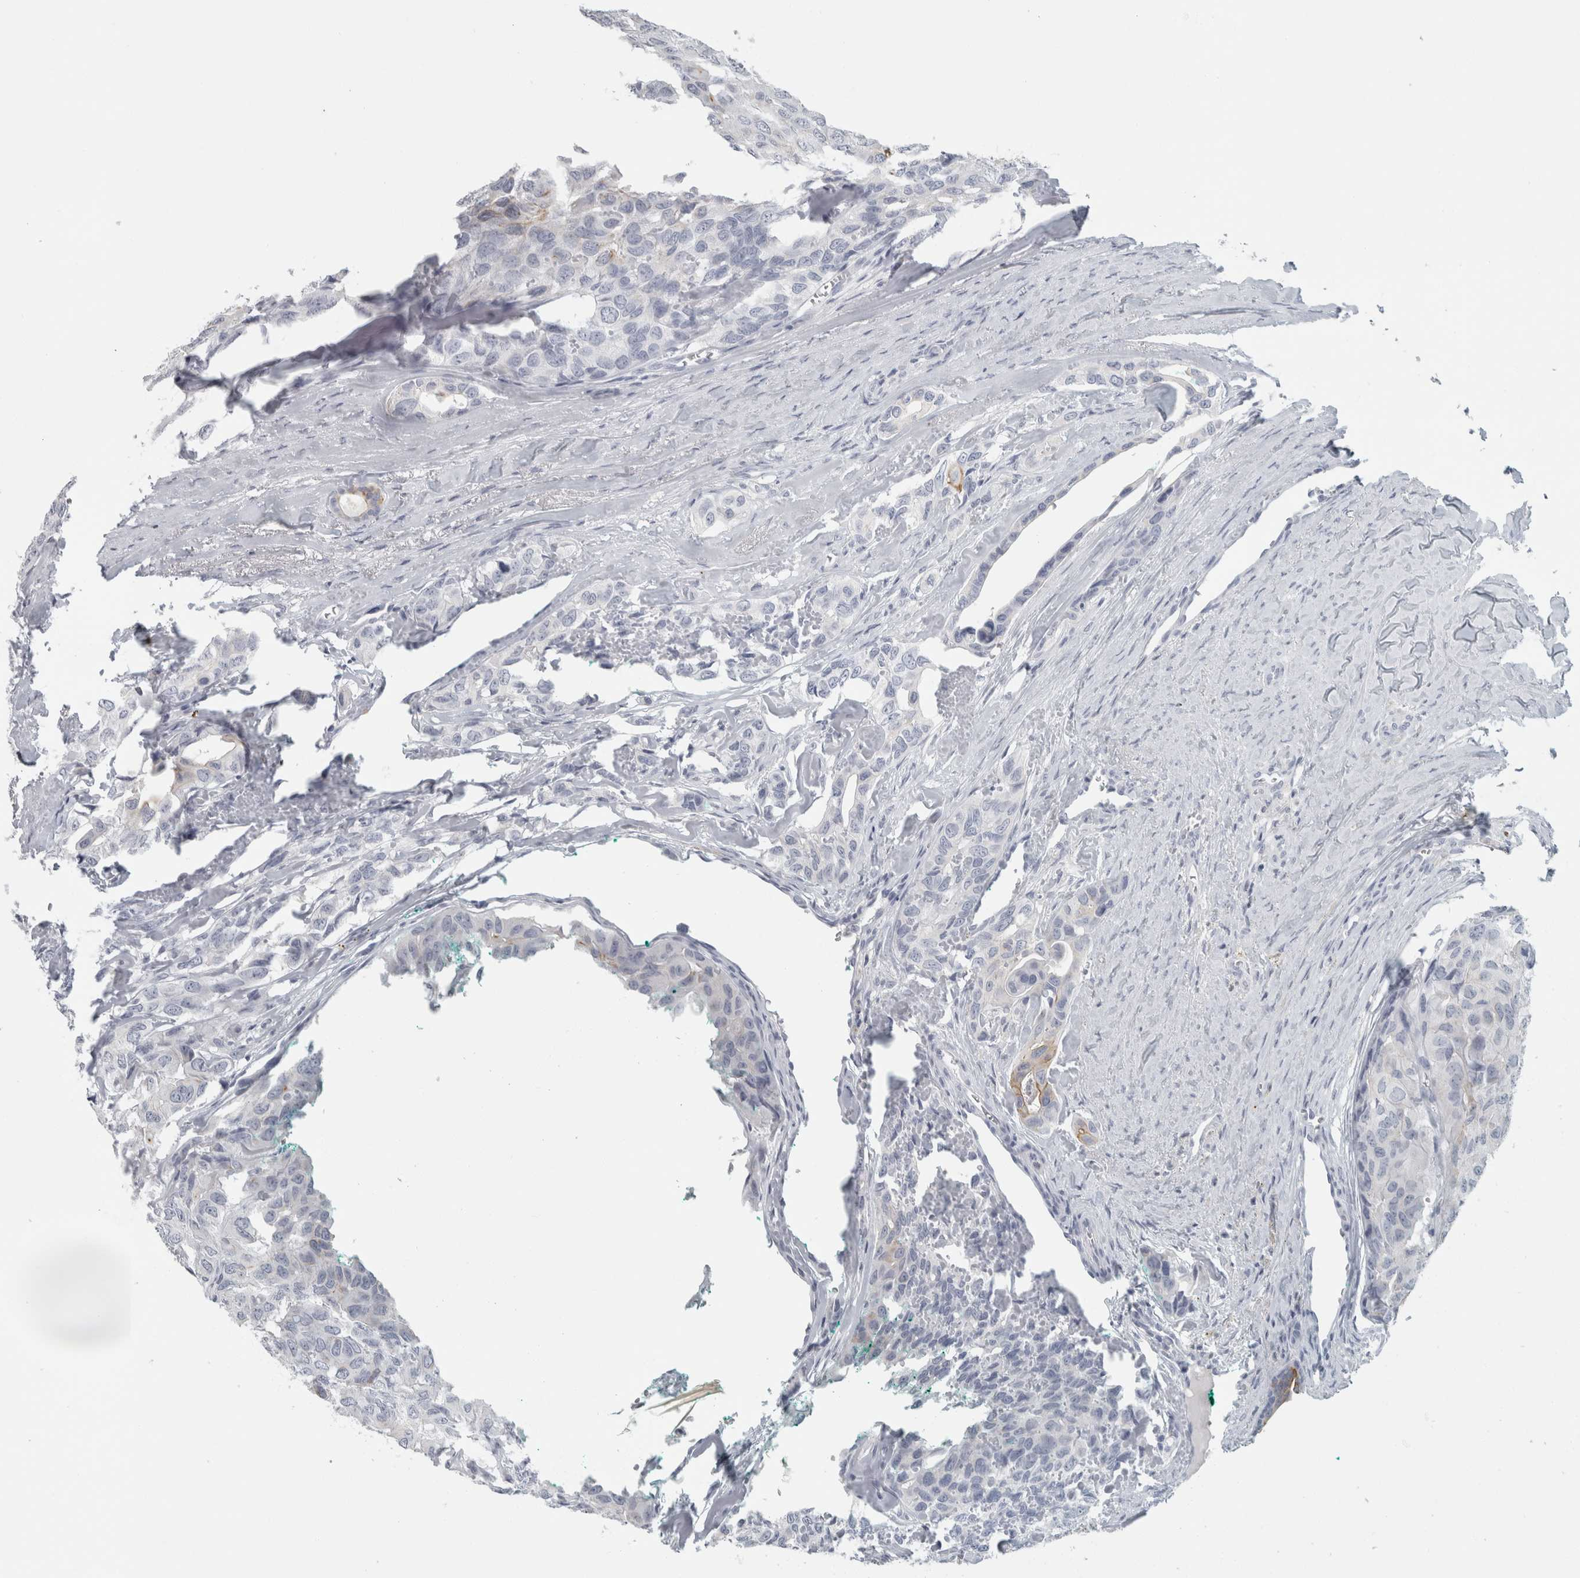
{"staining": {"intensity": "negative", "quantity": "none", "location": "none"}, "tissue": "head and neck cancer", "cell_type": "Tumor cells", "image_type": "cancer", "snomed": [{"axis": "morphology", "description": "Adenocarcinoma, NOS"}, {"axis": "topography", "description": "Salivary gland, NOS"}, {"axis": "topography", "description": "Head-Neck"}], "caption": "This is a photomicrograph of IHC staining of adenocarcinoma (head and neck), which shows no expression in tumor cells. (DAB IHC visualized using brightfield microscopy, high magnification).", "gene": "SLC28A3", "patient": {"sex": "female", "age": 76}}